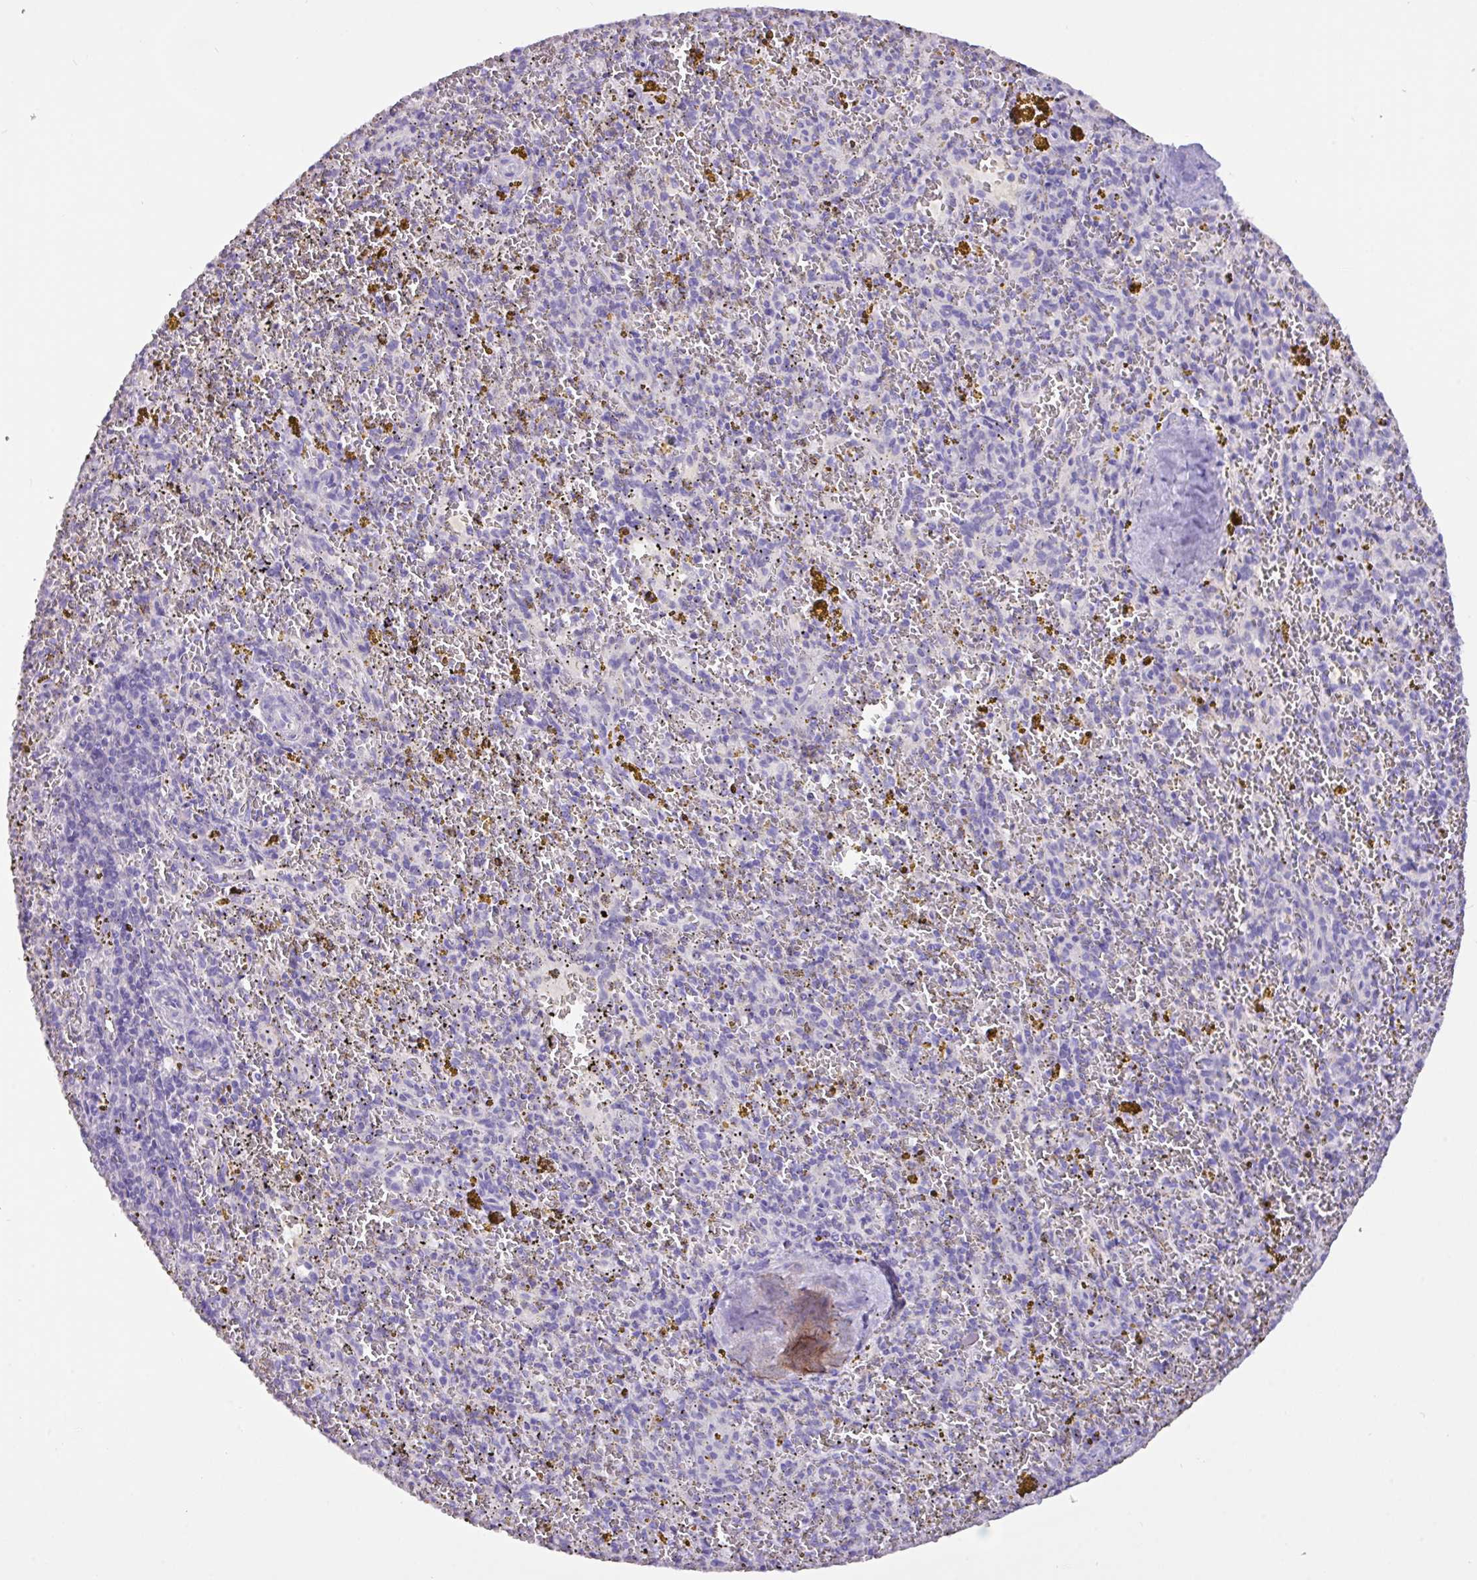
{"staining": {"intensity": "negative", "quantity": "none", "location": "none"}, "tissue": "spleen", "cell_type": "Cells in red pulp", "image_type": "normal", "snomed": [{"axis": "morphology", "description": "Normal tissue, NOS"}, {"axis": "topography", "description": "Spleen"}], "caption": "DAB immunohistochemical staining of benign spleen shows no significant positivity in cells in red pulp. The staining was performed using DAB (3,3'-diaminobenzidine) to visualize the protein expression in brown, while the nuclei were stained in blue with hematoxylin (Magnification: 20x).", "gene": "EPCAM", "patient": {"sex": "male", "age": 57}}